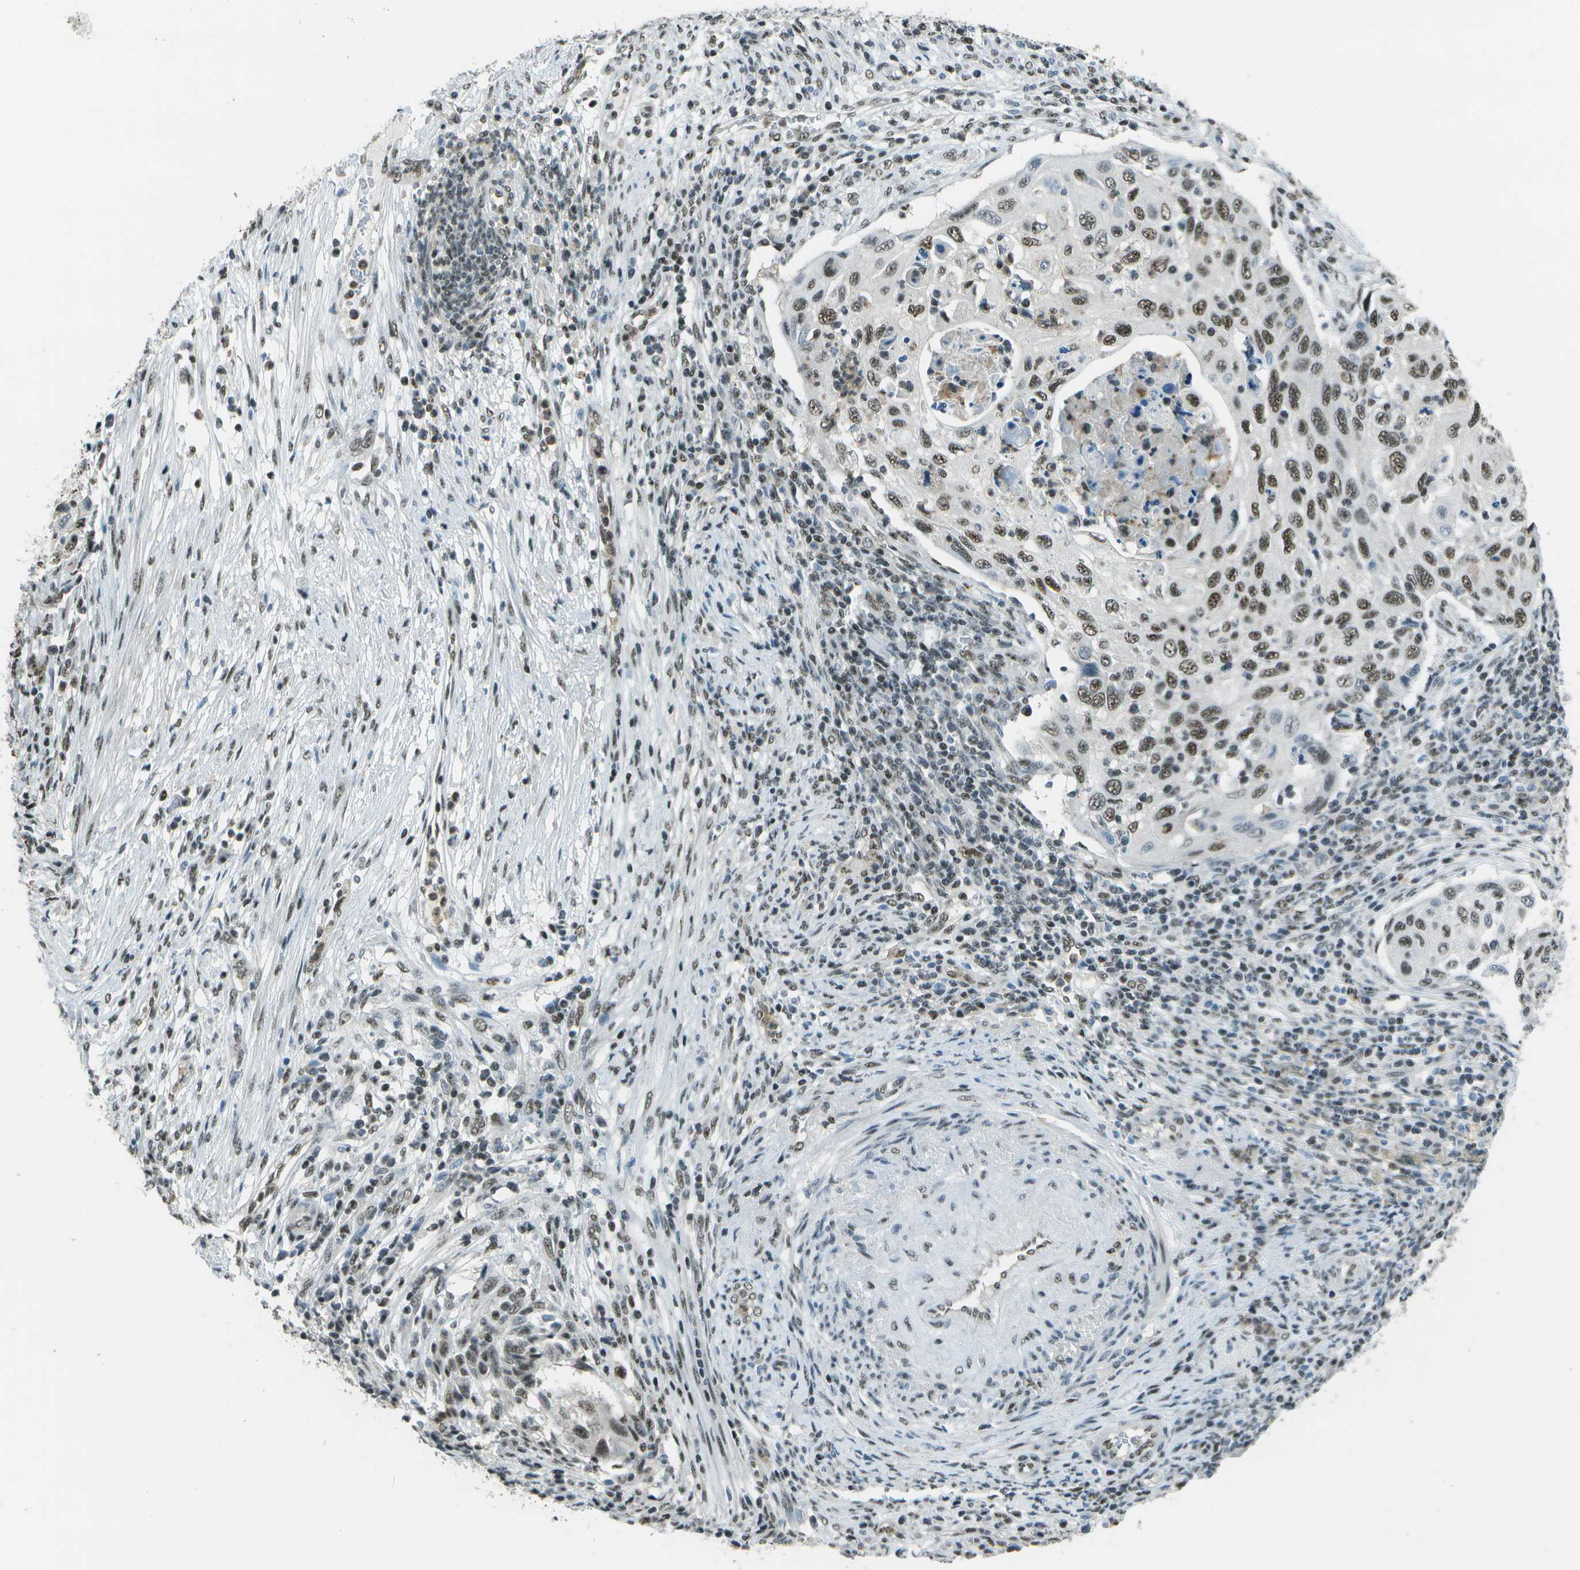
{"staining": {"intensity": "moderate", "quantity": ">75%", "location": "nuclear"}, "tissue": "cervical cancer", "cell_type": "Tumor cells", "image_type": "cancer", "snomed": [{"axis": "morphology", "description": "Squamous cell carcinoma, NOS"}, {"axis": "topography", "description": "Cervix"}], "caption": "About >75% of tumor cells in cervical cancer exhibit moderate nuclear protein positivity as visualized by brown immunohistochemical staining.", "gene": "DEPDC1", "patient": {"sex": "female", "age": 70}}